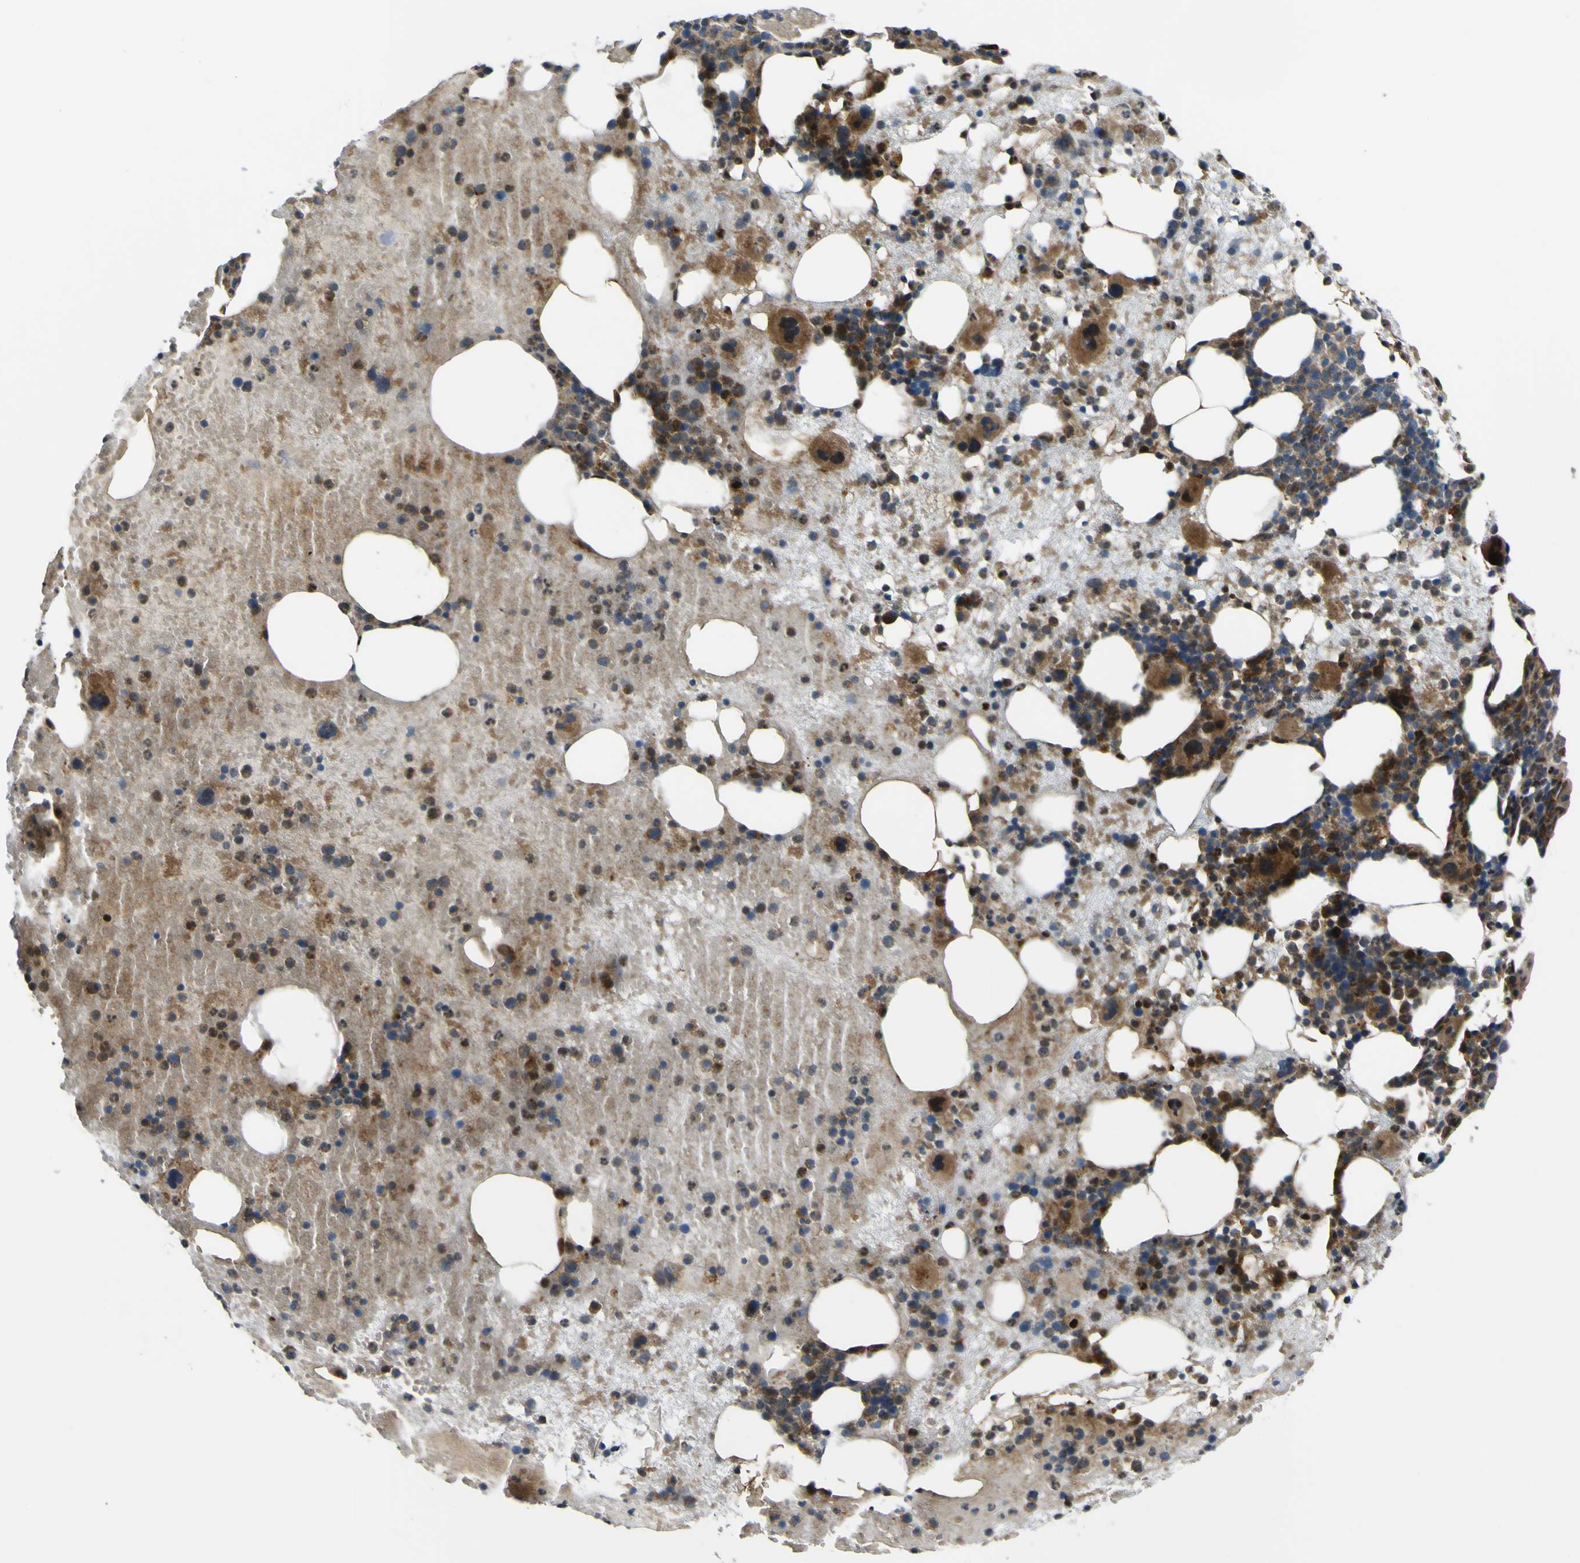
{"staining": {"intensity": "strong", "quantity": "25%-75%", "location": "cytoplasmic/membranous,nuclear"}, "tissue": "bone marrow", "cell_type": "Hematopoietic cells", "image_type": "normal", "snomed": [{"axis": "morphology", "description": "Normal tissue, NOS"}, {"axis": "morphology", "description": "Inflammation, NOS"}, {"axis": "topography", "description": "Bone marrow"}], "caption": "Protein staining by immunohistochemistry displays strong cytoplasmic/membranous,nuclear positivity in approximately 25%-75% of hematopoietic cells in normal bone marrow.", "gene": "LBHD1", "patient": {"sex": "male", "age": 43}}